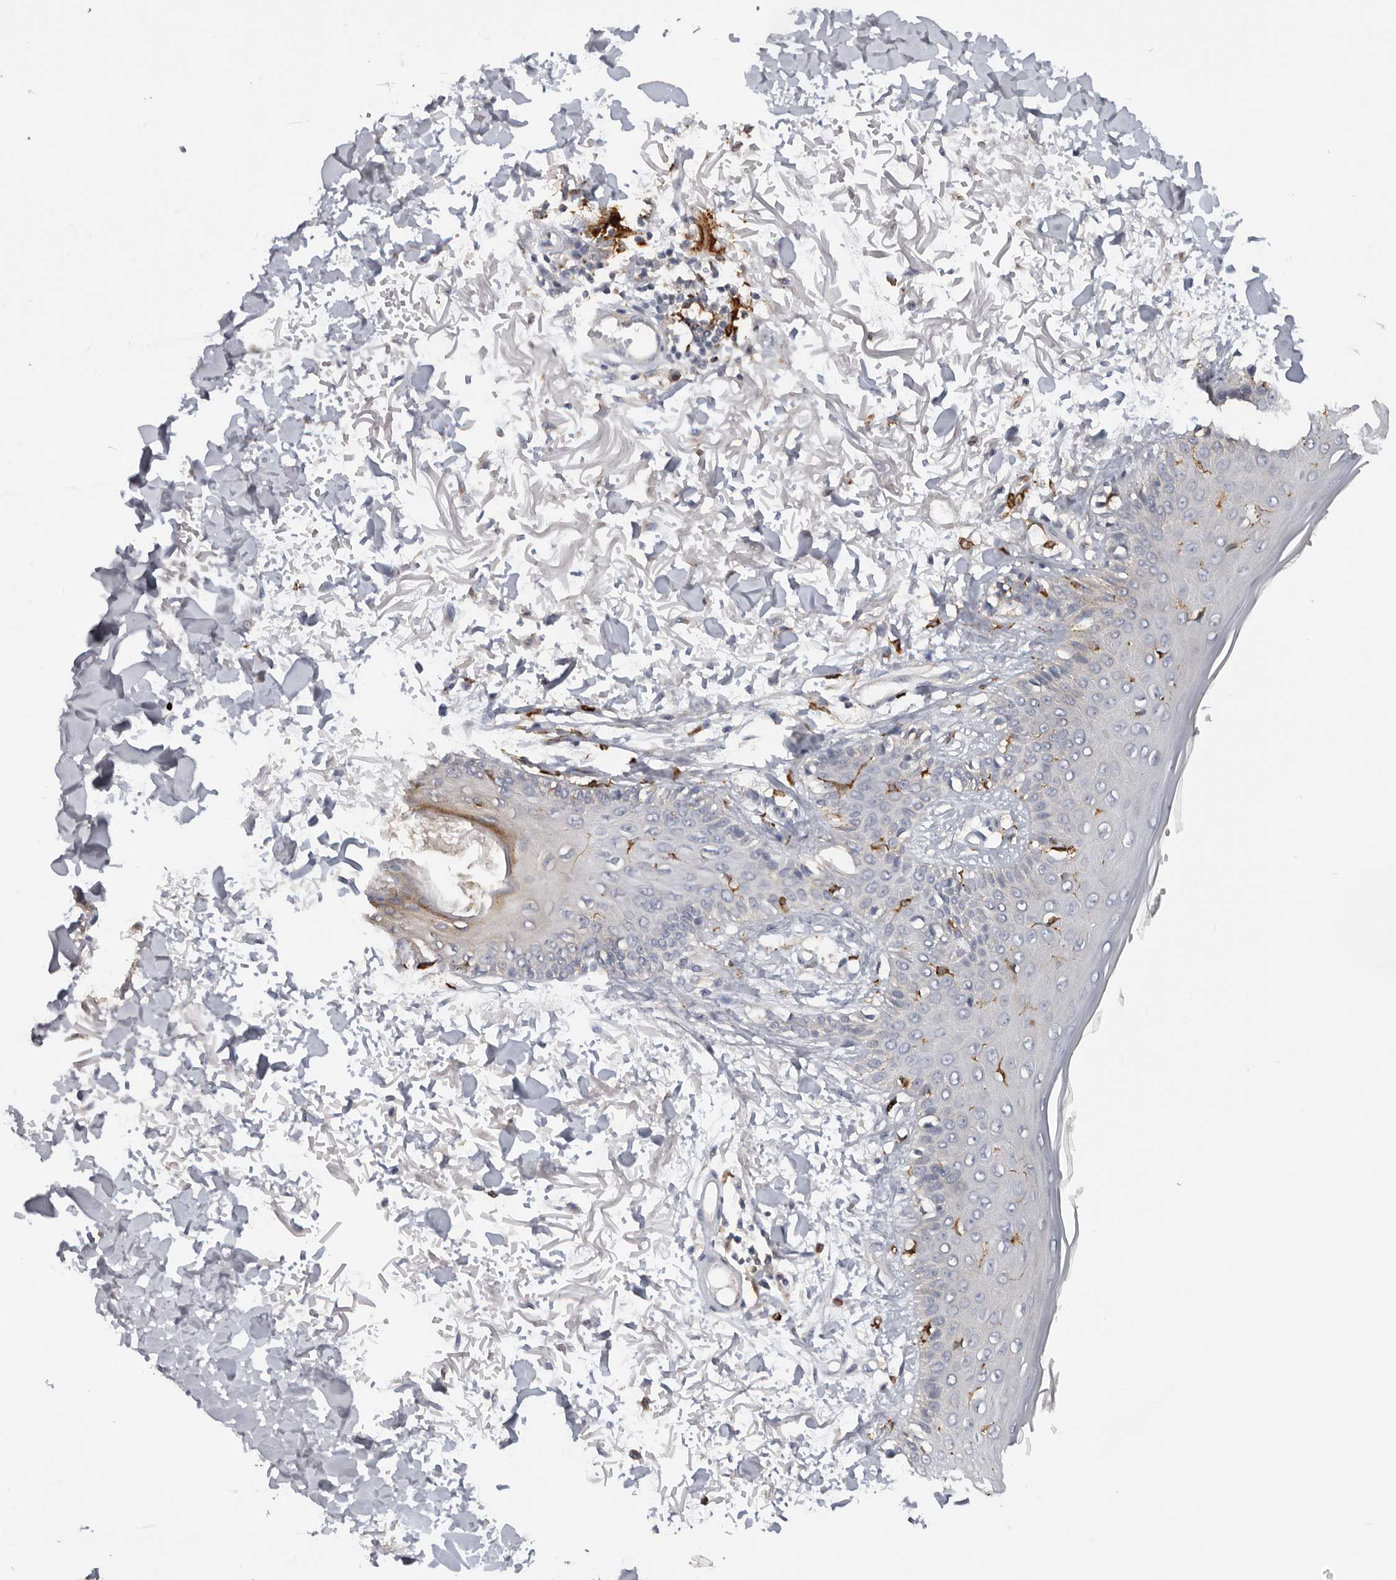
{"staining": {"intensity": "negative", "quantity": "none", "location": "none"}, "tissue": "skin", "cell_type": "Fibroblasts", "image_type": "normal", "snomed": [{"axis": "morphology", "description": "Normal tissue, NOS"}, {"axis": "morphology", "description": "Squamous cell carcinoma, NOS"}, {"axis": "topography", "description": "Skin"}, {"axis": "topography", "description": "Peripheral nerve tissue"}], "caption": "High power microscopy photomicrograph of an immunohistochemistry image of unremarkable skin, revealing no significant positivity in fibroblasts.", "gene": "TFRC", "patient": {"sex": "male", "age": 83}}